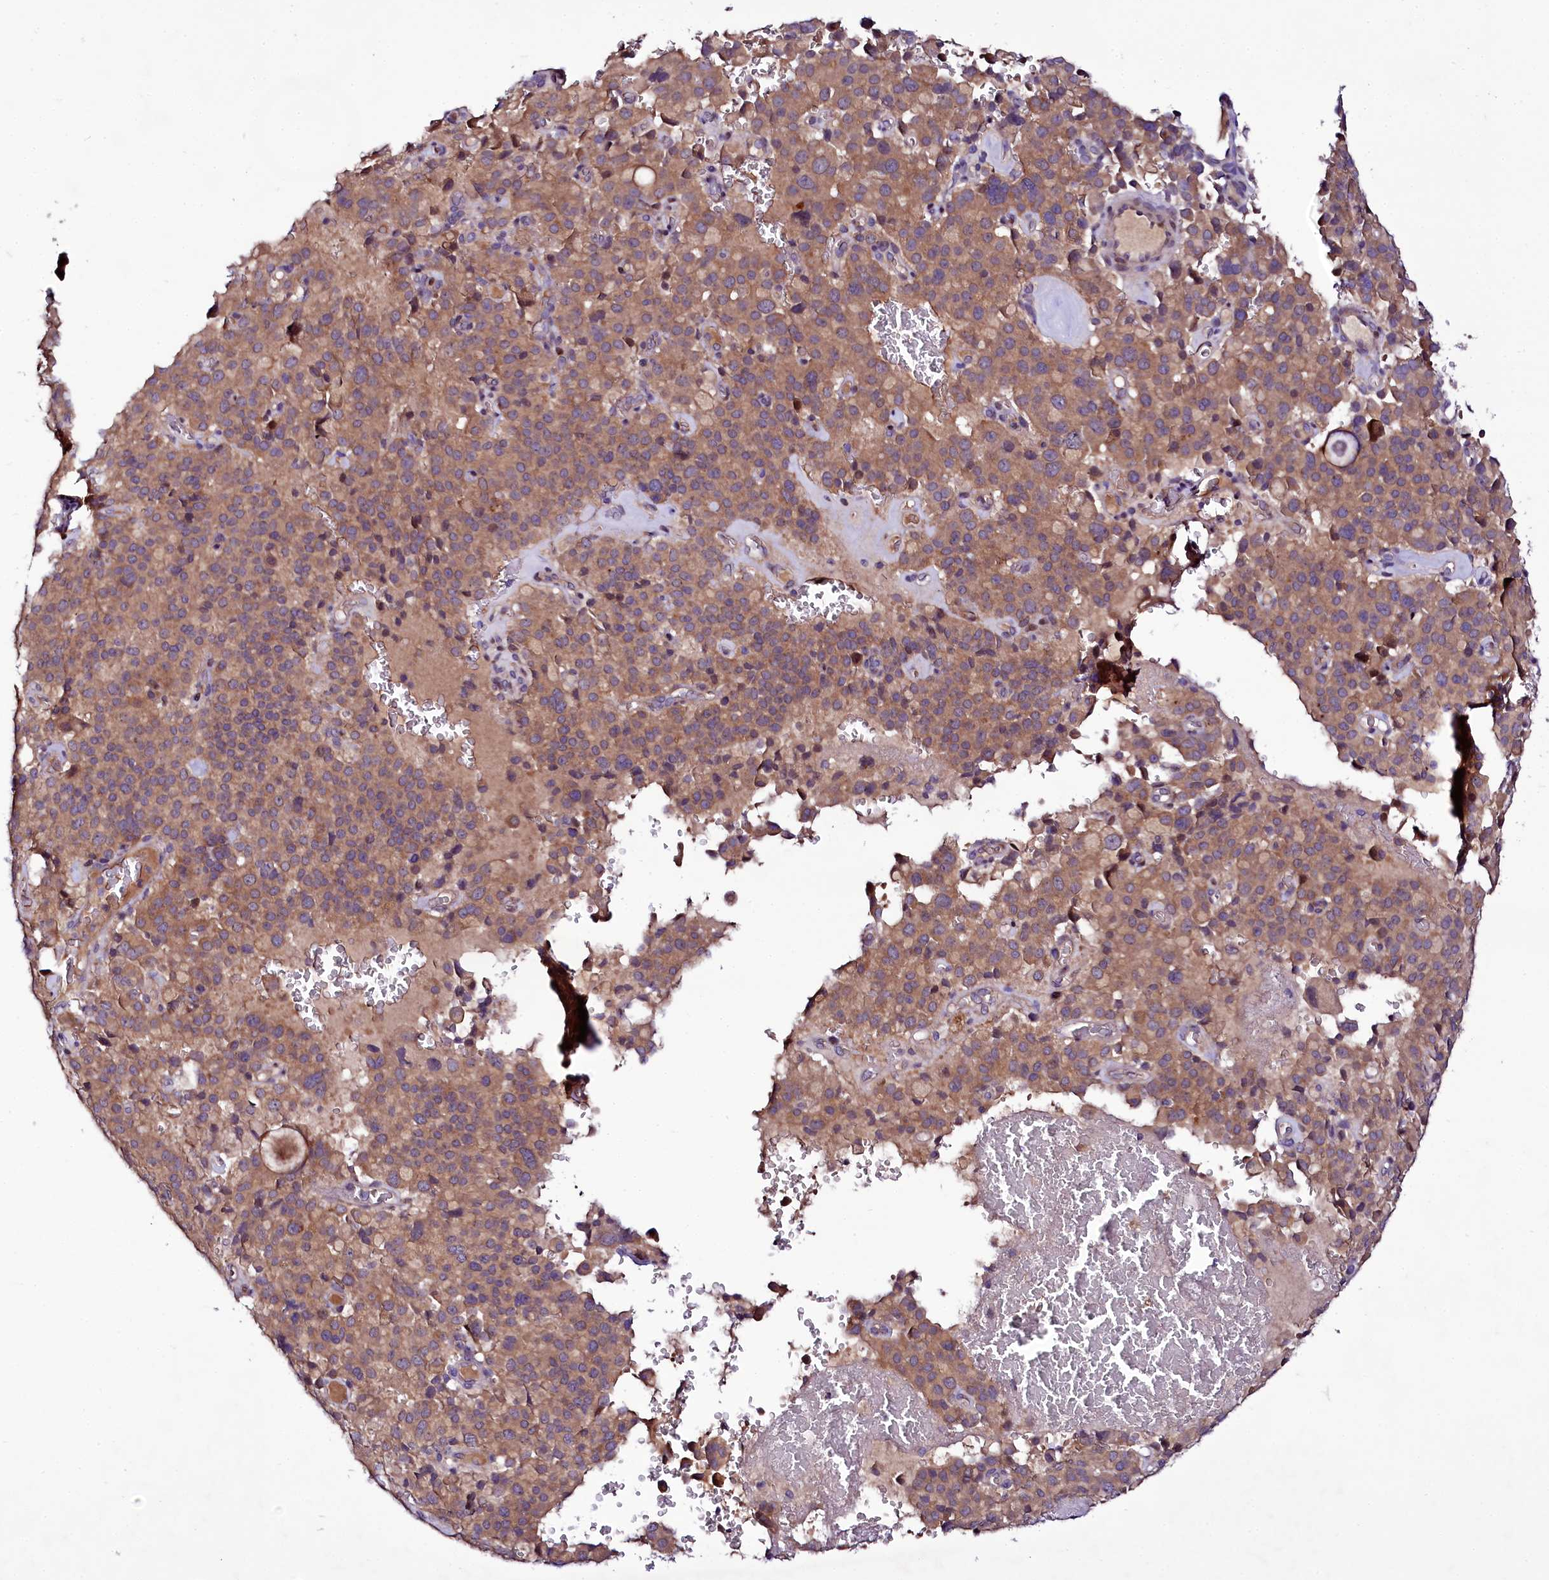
{"staining": {"intensity": "moderate", "quantity": ">75%", "location": "cytoplasmic/membranous"}, "tissue": "pancreatic cancer", "cell_type": "Tumor cells", "image_type": "cancer", "snomed": [{"axis": "morphology", "description": "Adenocarcinoma, NOS"}, {"axis": "topography", "description": "Pancreas"}], "caption": "Adenocarcinoma (pancreatic) stained for a protein shows moderate cytoplasmic/membranous positivity in tumor cells. (brown staining indicates protein expression, while blue staining denotes nuclei).", "gene": "ZC3H12C", "patient": {"sex": "male", "age": 65}}